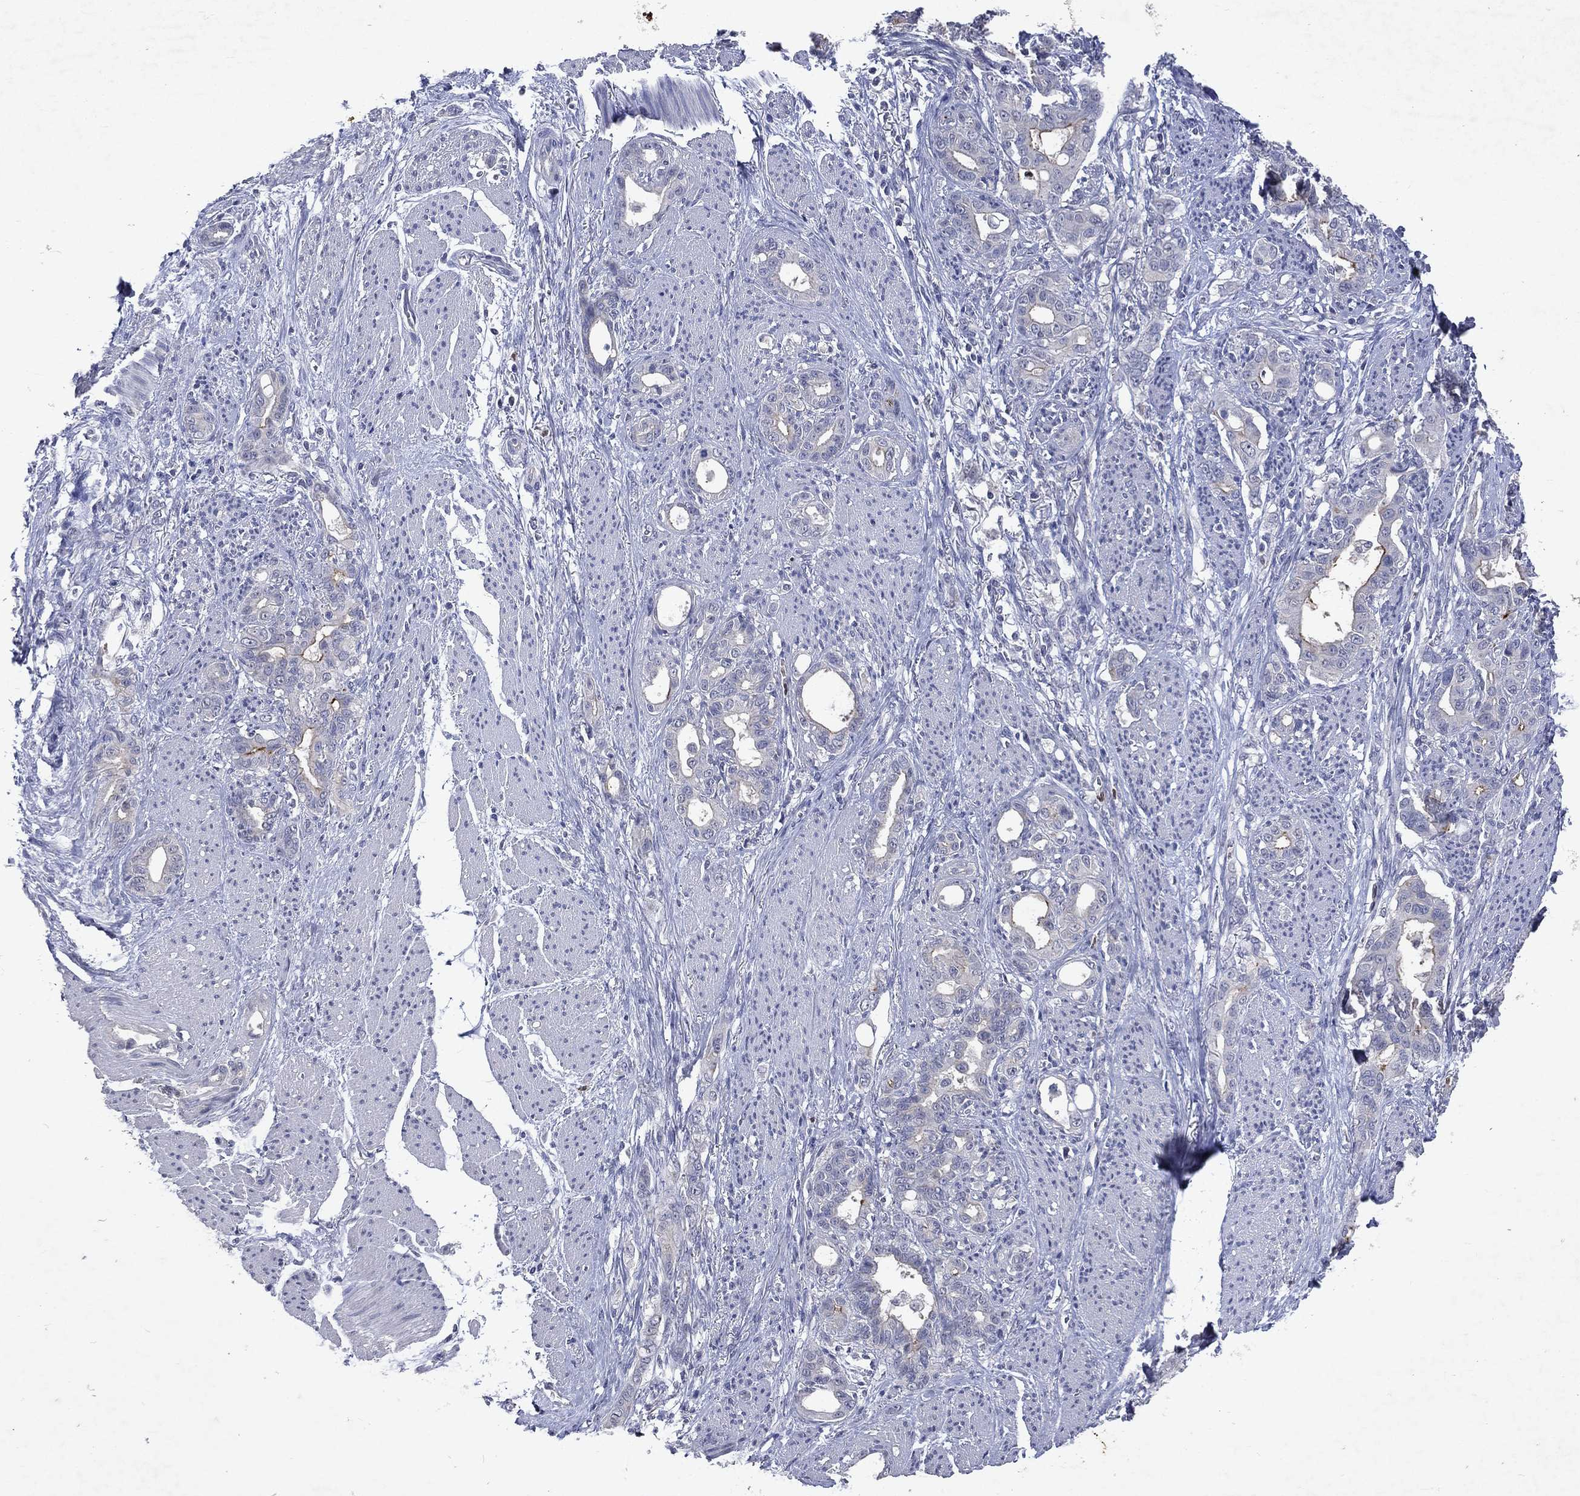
{"staining": {"intensity": "moderate", "quantity": "<25%", "location": "cytoplasmic/membranous"}, "tissue": "stomach cancer", "cell_type": "Tumor cells", "image_type": "cancer", "snomed": [{"axis": "morphology", "description": "Normal tissue, NOS"}, {"axis": "morphology", "description": "Adenocarcinoma, NOS"}, {"axis": "topography", "description": "Esophagus"}, {"axis": "topography", "description": "Stomach, upper"}], "caption": "Stomach adenocarcinoma stained with a brown dye demonstrates moderate cytoplasmic/membranous positive staining in about <25% of tumor cells.", "gene": "SLC34A2", "patient": {"sex": "male", "age": 62}}